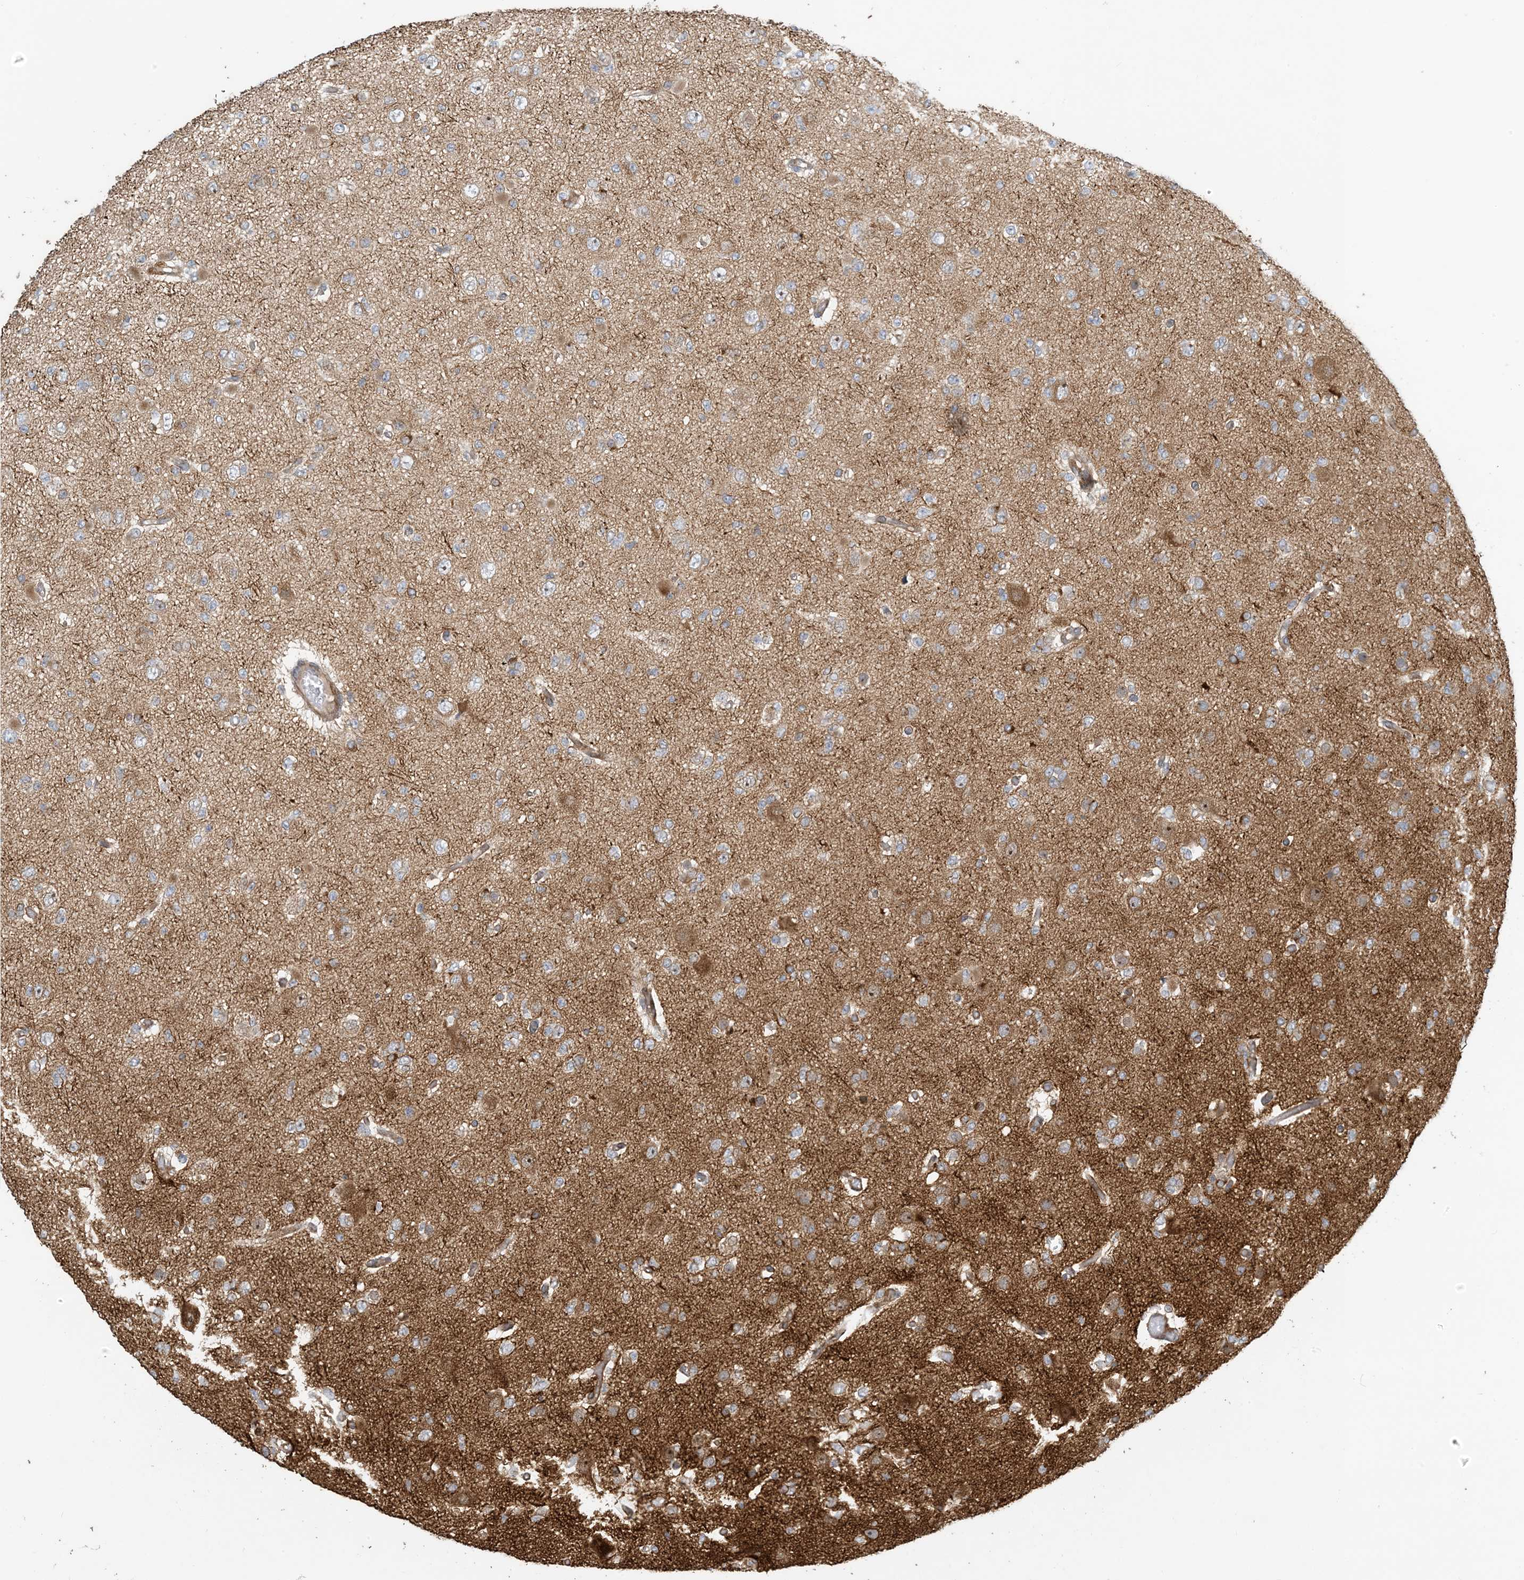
{"staining": {"intensity": "weak", "quantity": "<25%", "location": "cytoplasmic/membranous"}, "tissue": "glioma", "cell_type": "Tumor cells", "image_type": "cancer", "snomed": [{"axis": "morphology", "description": "Glioma, malignant, Low grade"}, {"axis": "topography", "description": "Brain"}], "caption": "Glioma was stained to show a protein in brown. There is no significant positivity in tumor cells.", "gene": "ZBTB3", "patient": {"sex": "female", "age": 22}}